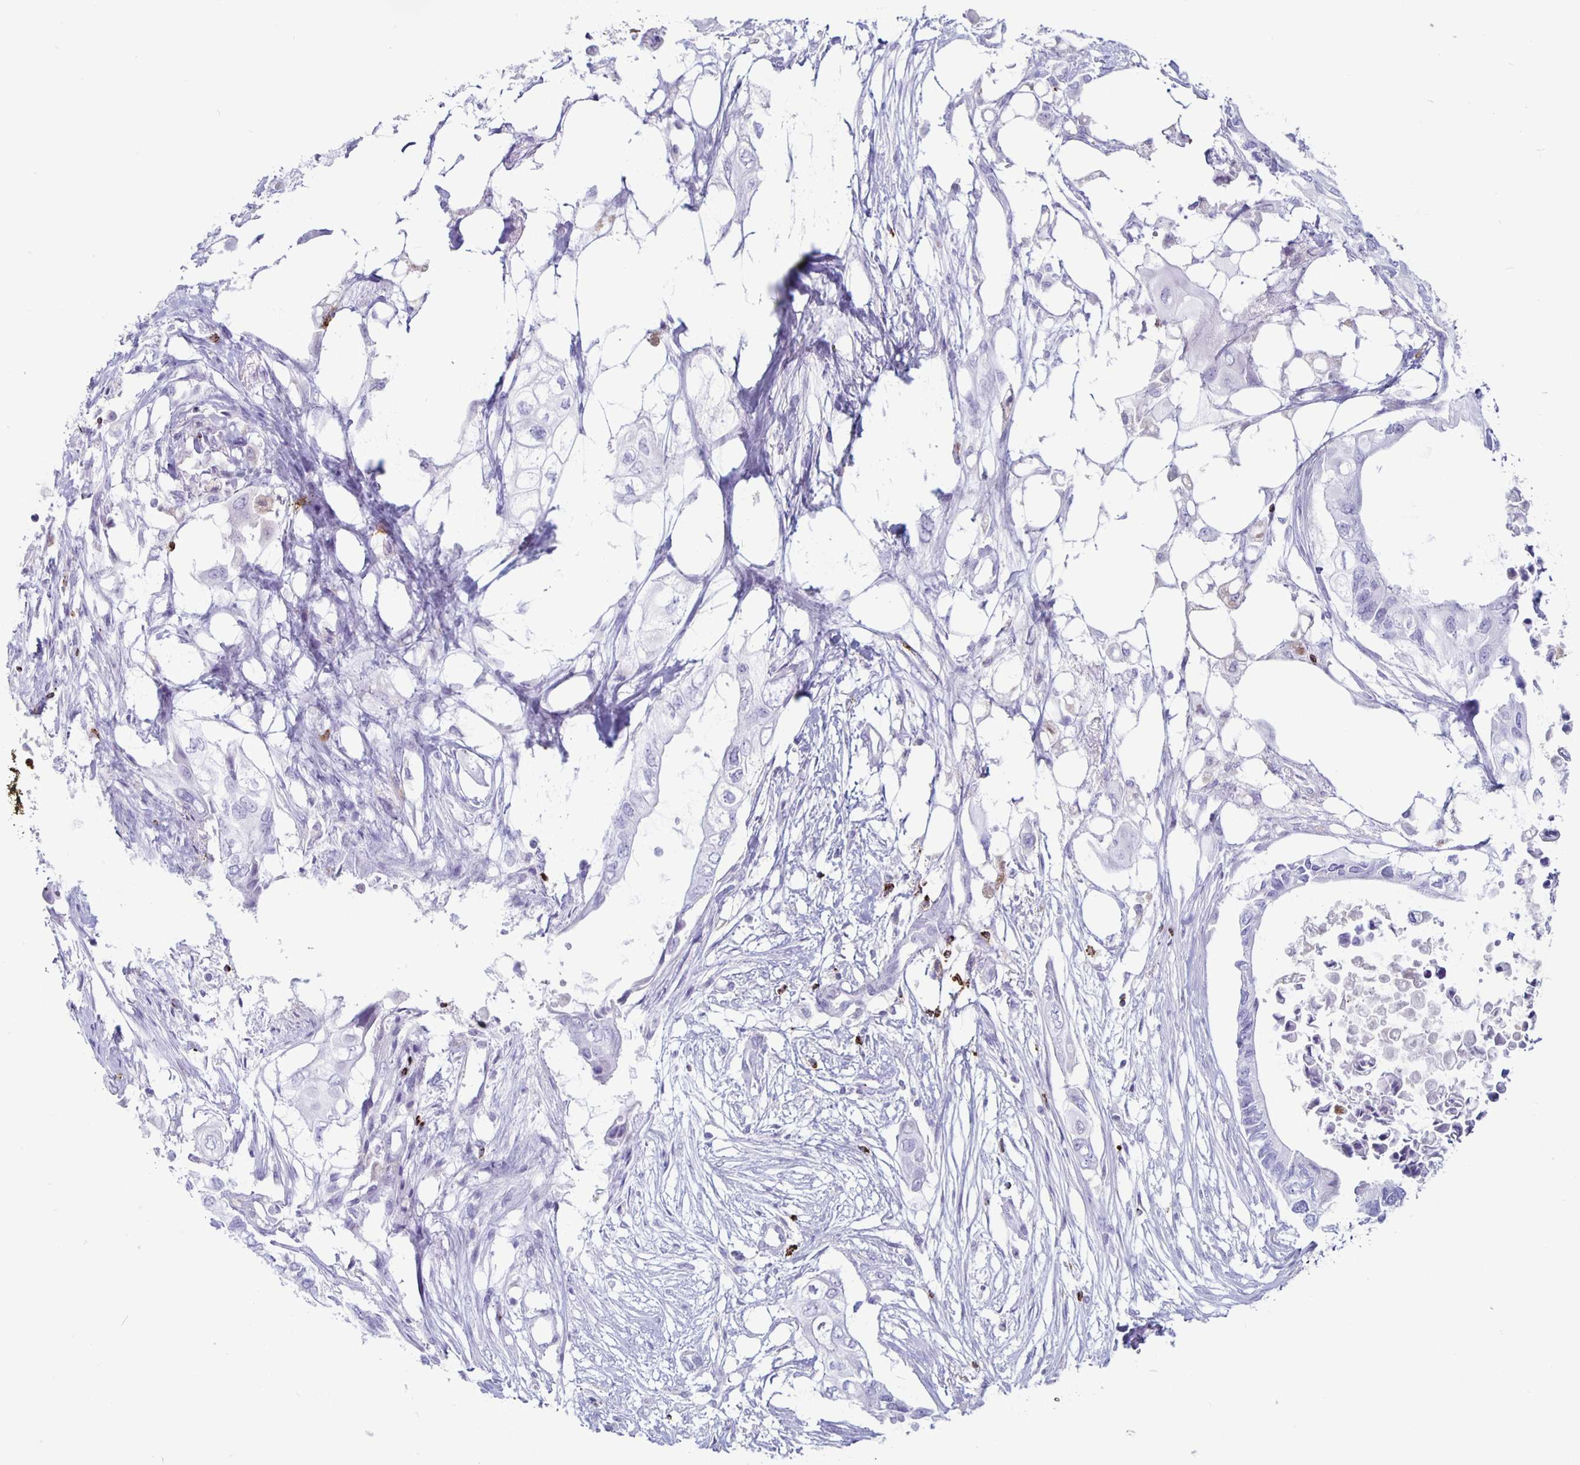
{"staining": {"intensity": "negative", "quantity": "none", "location": "none"}, "tissue": "pancreatic cancer", "cell_type": "Tumor cells", "image_type": "cancer", "snomed": [{"axis": "morphology", "description": "Adenocarcinoma, NOS"}, {"axis": "topography", "description": "Pancreas"}], "caption": "The image displays no staining of tumor cells in pancreatic cancer (adenocarcinoma).", "gene": "GZMK", "patient": {"sex": "female", "age": 63}}